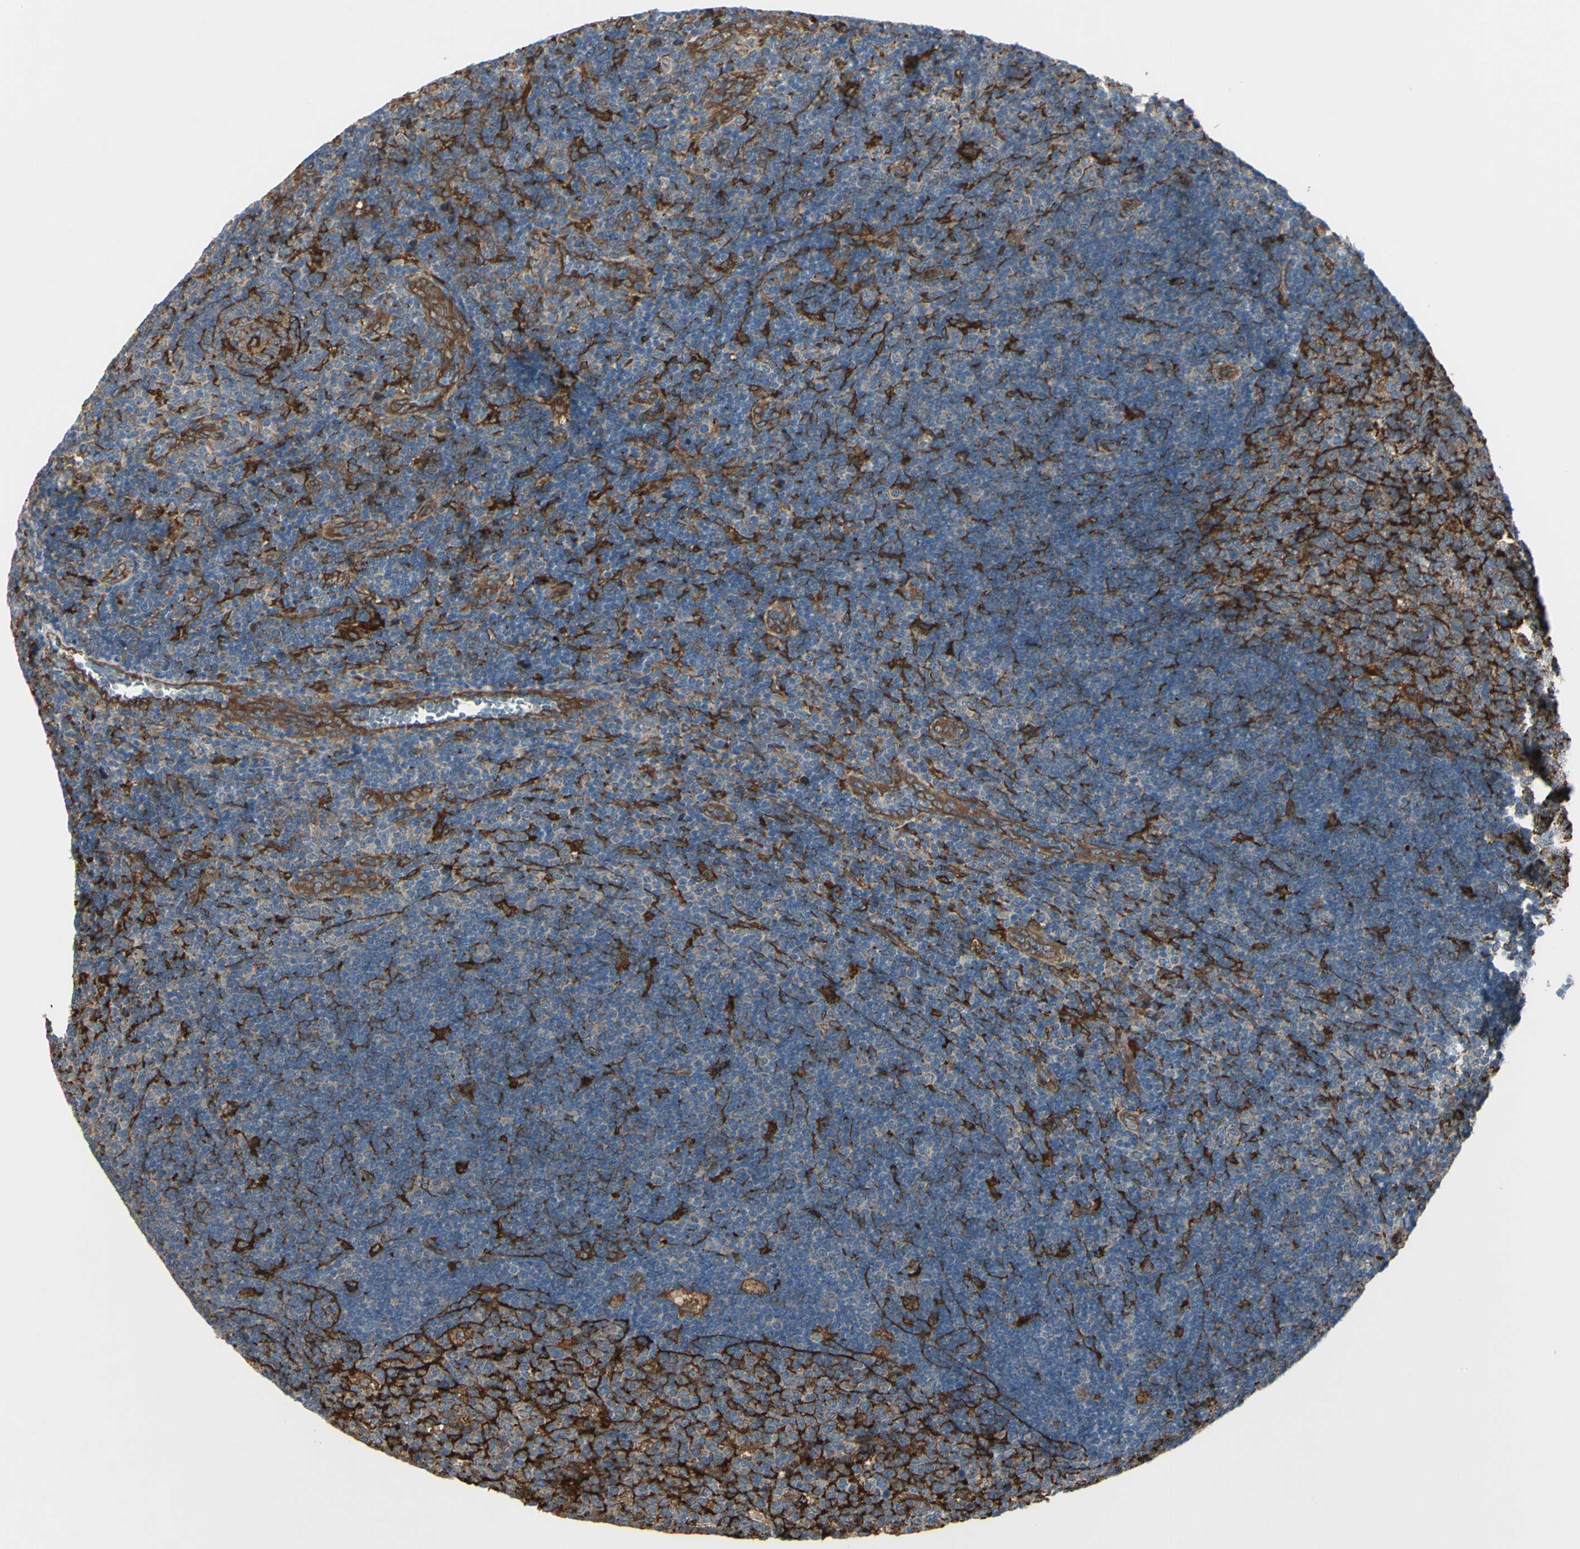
{"staining": {"intensity": "moderate", "quantity": ">75%", "location": "cytoplasmic/membranous"}, "tissue": "lymph node", "cell_type": "Germinal center cells", "image_type": "normal", "snomed": [{"axis": "morphology", "description": "Normal tissue, NOS"}, {"axis": "topography", "description": "Lymph node"}, {"axis": "topography", "description": "Salivary gland"}], "caption": "Immunohistochemical staining of unremarkable lymph node reveals medium levels of moderate cytoplasmic/membranous expression in about >75% of germinal center cells.", "gene": "IGSF9B", "patient": {"sex": "male", "age": 8}}